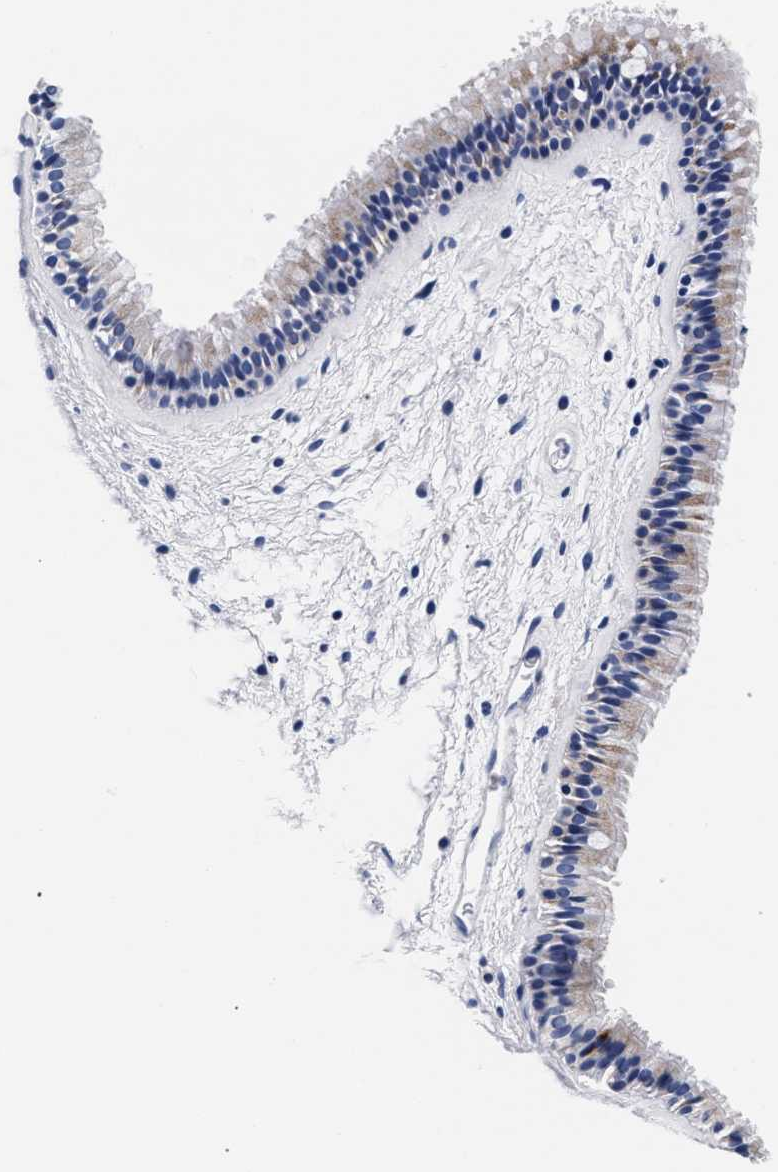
{"staining": {"intensity": "weak", "quantity": "<25%", "location": "cytoplasmic/membranous"}, "tissue": "nasopharynx", "cell_type": "Respiratory epithelial cells", "image_type": "normal", "snomed": [{"axis": "morphology", "description": "Normal tissue, NOS"}, {"axis": "morphology", "description": "Inflammation, NOS"}, {"axis": "topography", "description": "Nasopharynx"}], "caption": "There is no significant staining in respiratory epithelial cells of nasopharynx. Nuclei are stained in blue.", "gene": "RAB3B", "patient": {"sex": "male", "age": 48}}